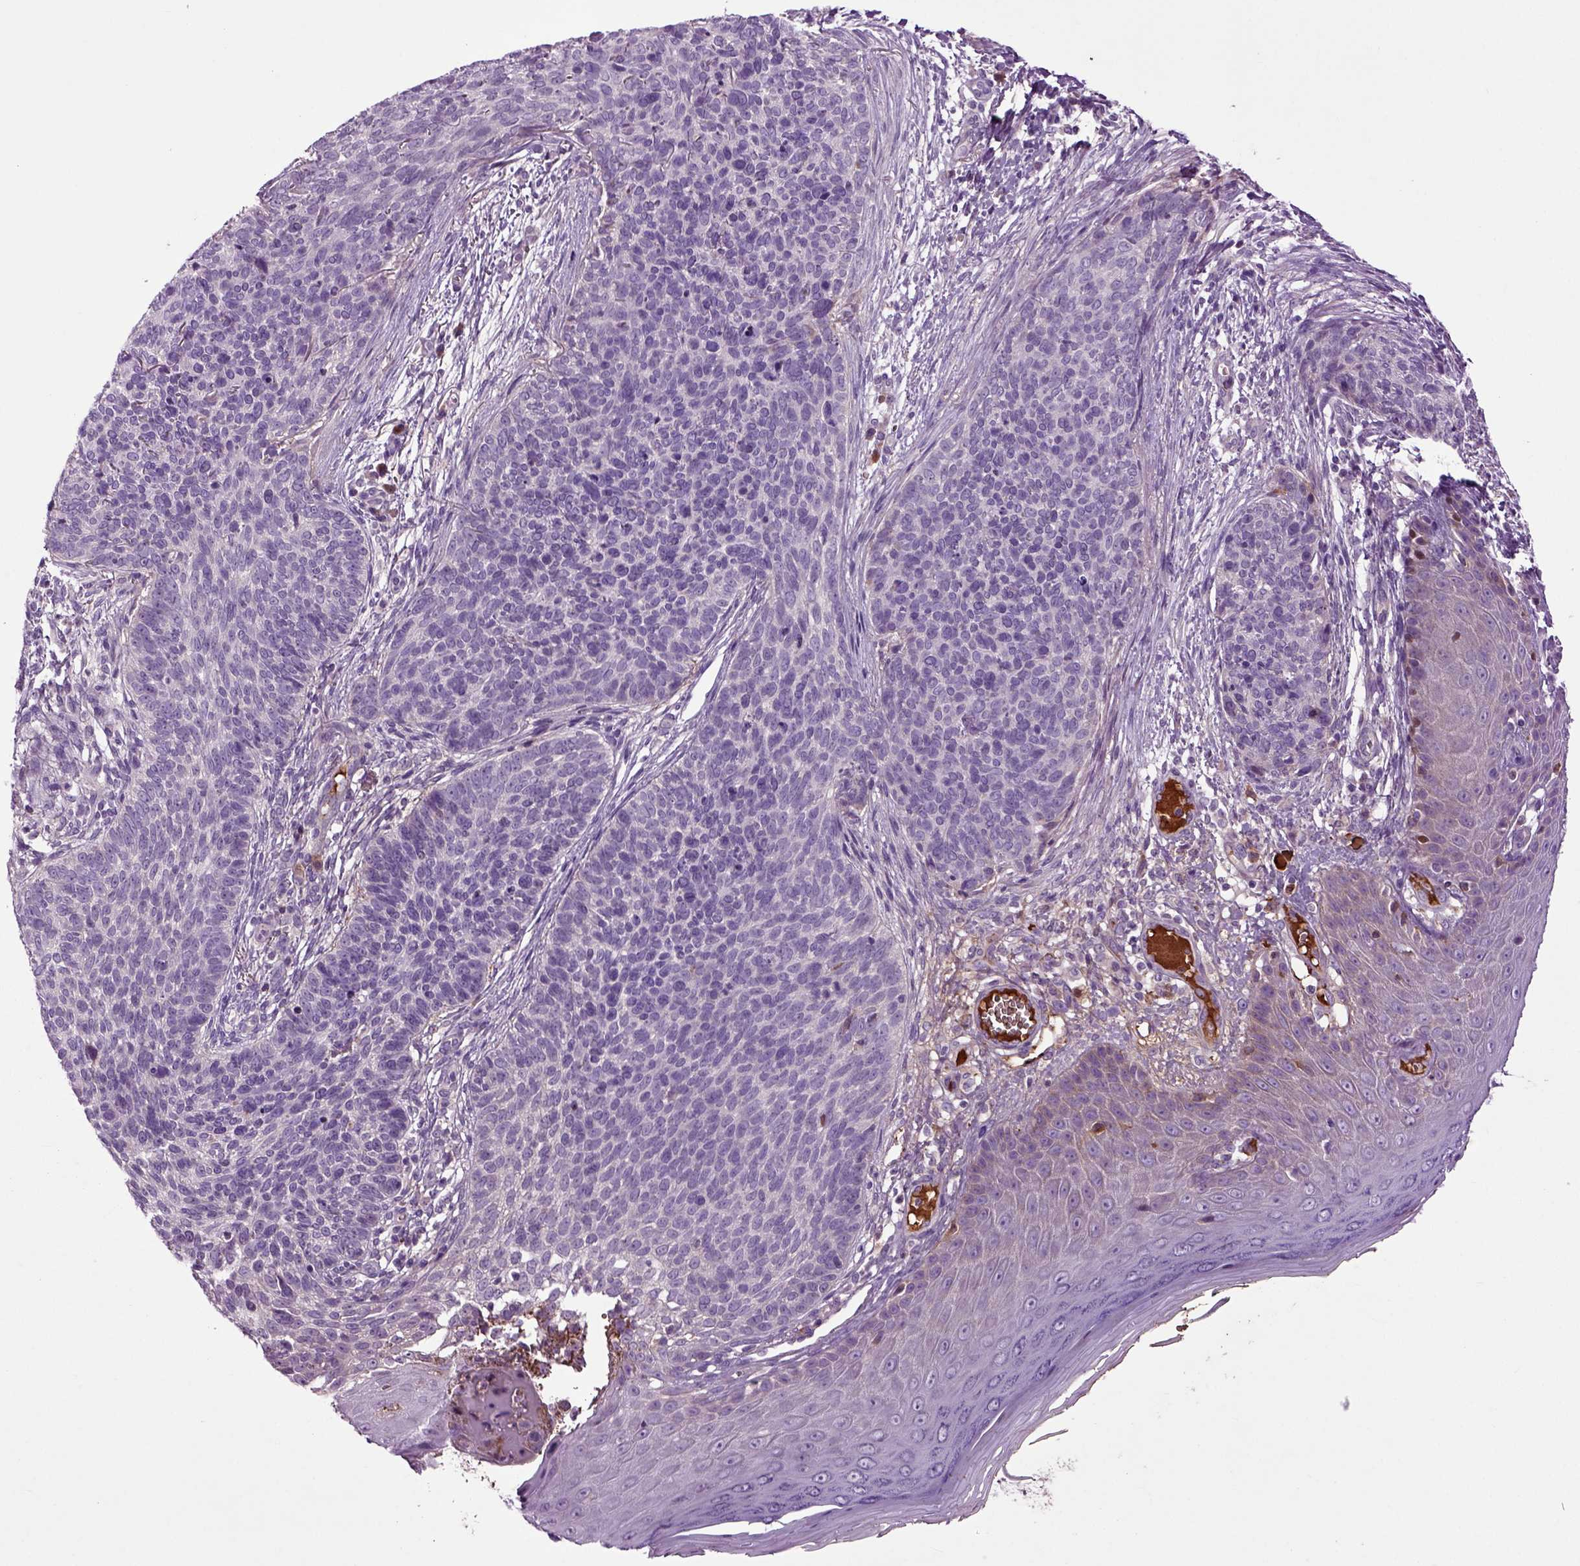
{"staining": {"intensity": "negative", "quantity": "none", "location": "none"}, "tissue": "skin cancer", "cell_type": "Tumor cells", "image_type": "cancer", "snomed": [{"axis": "morphology", "description": "Basal cell carcinoma"}, {"axis": "topography", "description": "Skin"}], "caption": "There is no significant positivity in tumor cells of skin cancer.", "gene": "SPON1", "patient": {"sex": "male", "age": 64}}